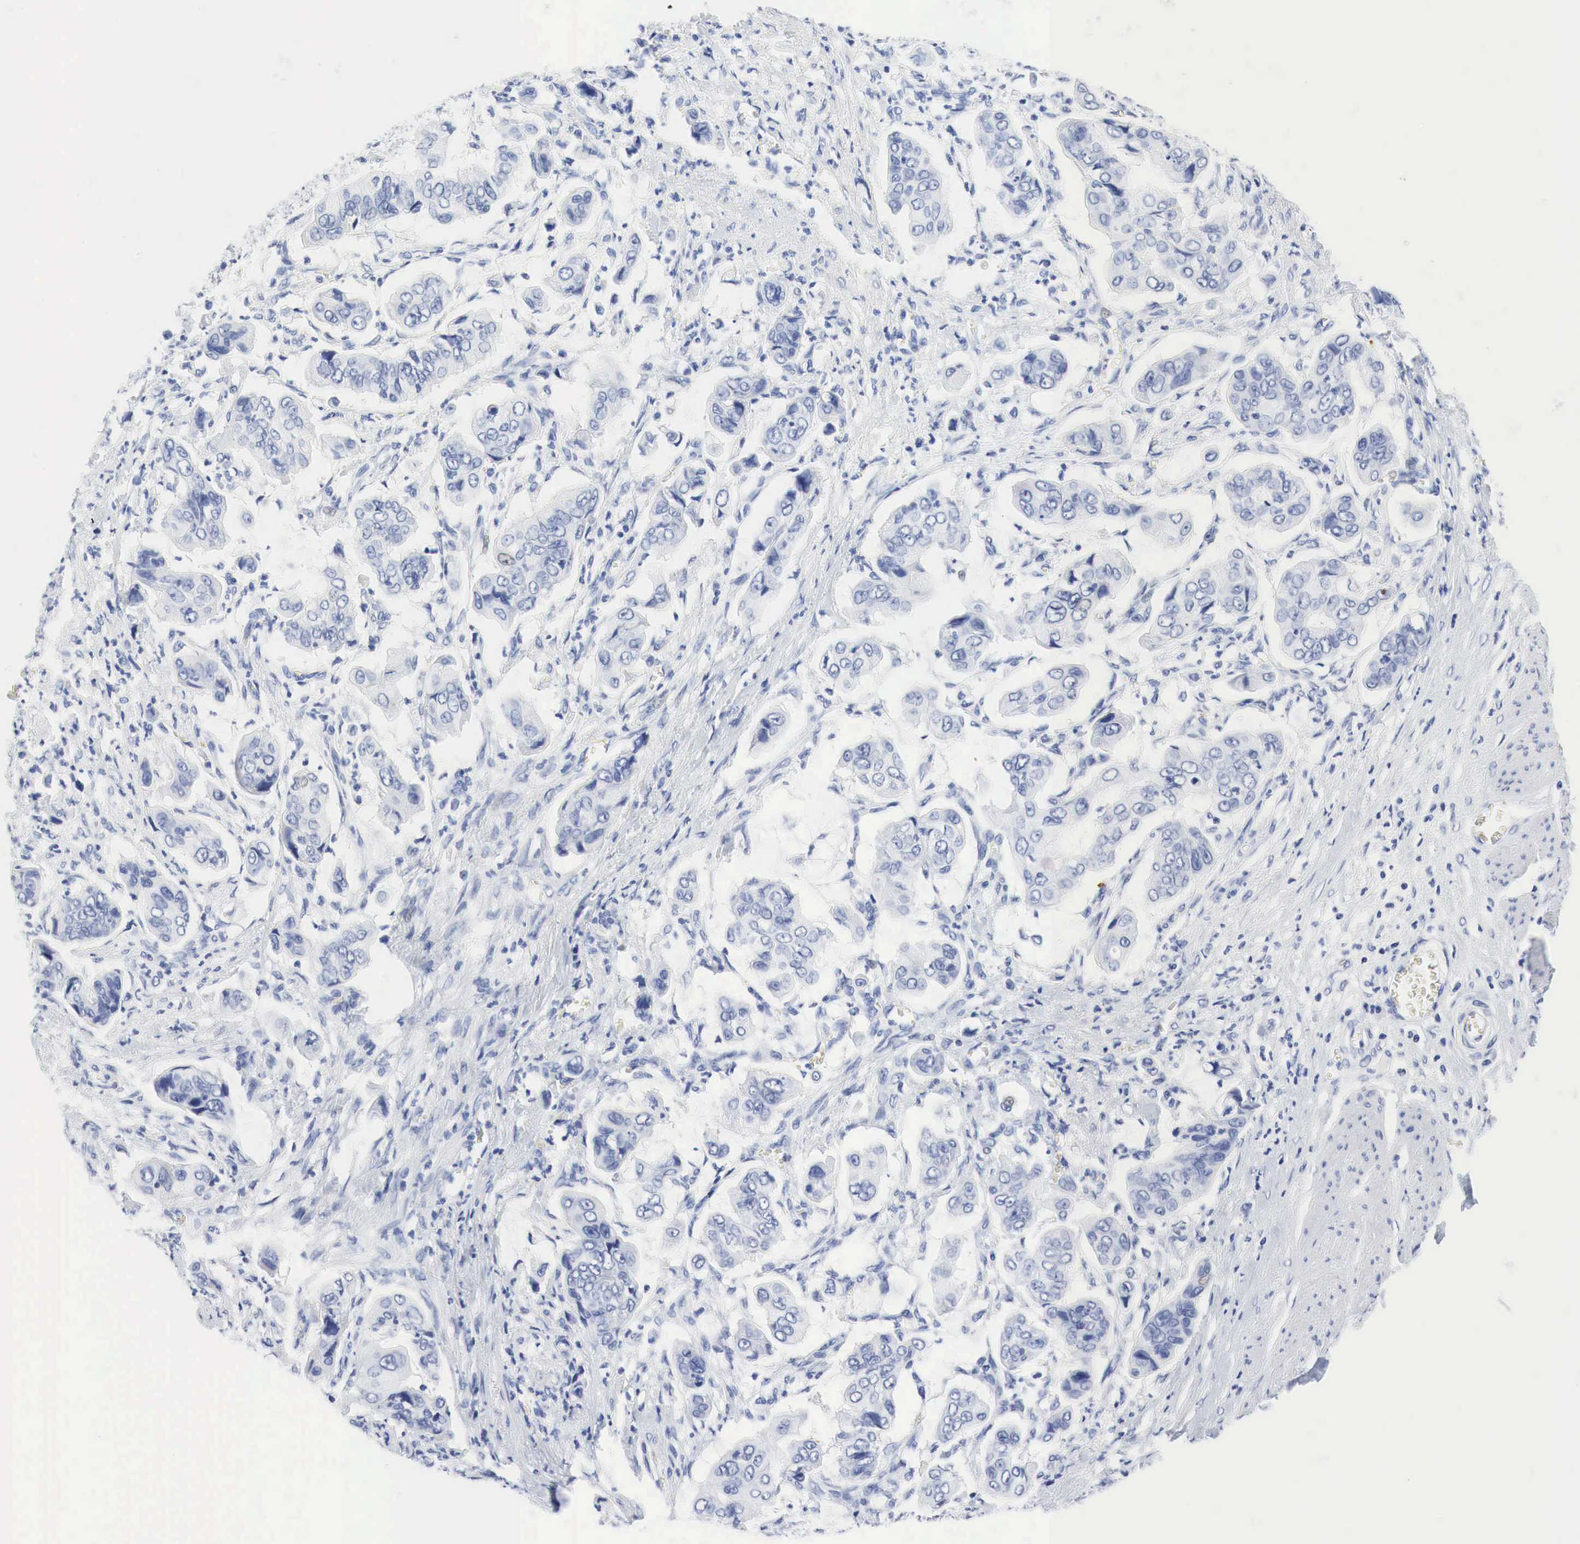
{"staining": {"intensity": "negative", "quantity": "none", "location": "none"}, "tissue": "stomach cancer", "cell_type": "Tumor cells", "image_type": "cancer", "snomed": [{"axis": "morphology", "description": "Adenocarcinoma, NOS"}, {"axis": "topography", "description": "Stomach, upper"}], "caption": "The image reveals no significant expression in tumor cells of adenocarcinoma (stomach).", "gene": "INHA", "patient": {"sex": "male", "age": 80}}